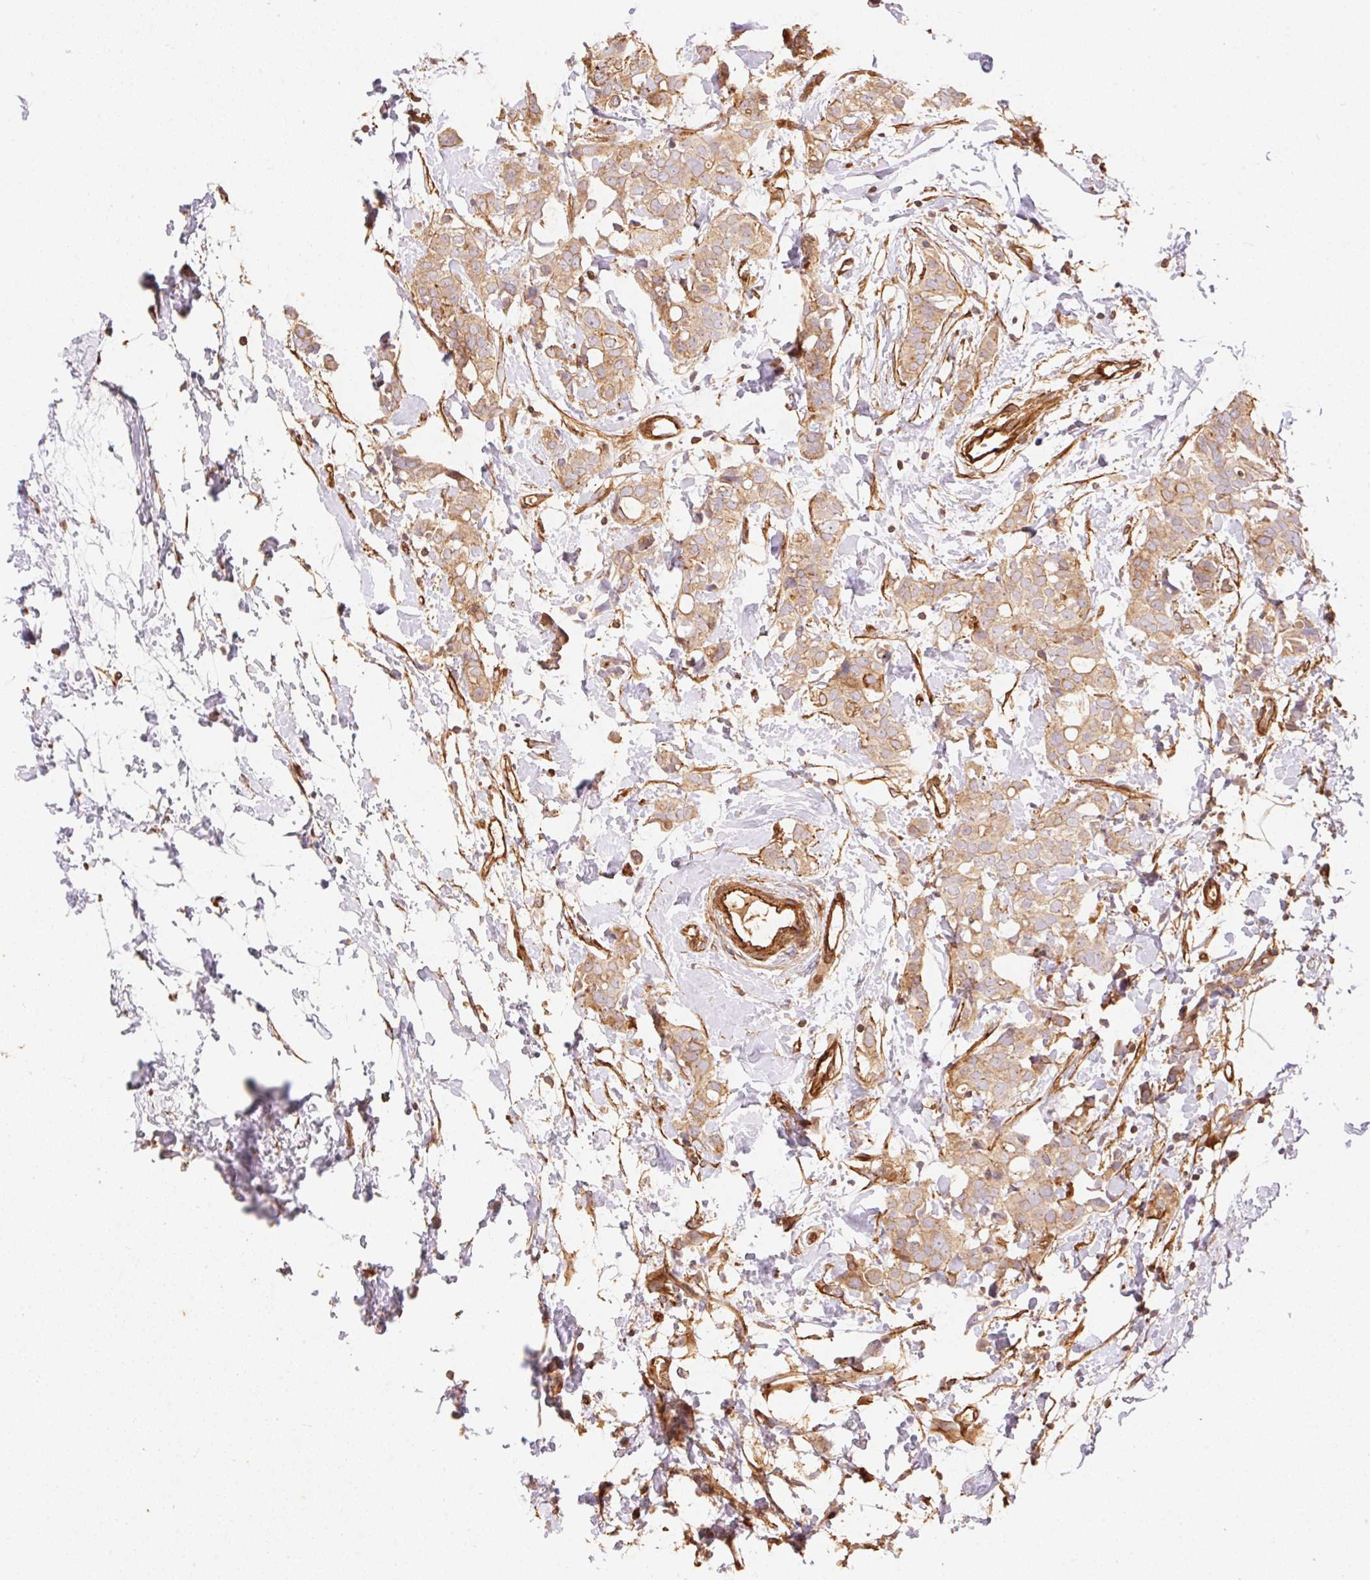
{"staining": {"intensity": "moderate", "quantity": "25%-75%", "location": "cytoplasmic/membranous"}, "tissue": "breast cancer", "cell_type": "Tumor cells", "image_type": "cancer", "snomed": [{"axis": "morphology", "description": "Duct carcinoma"}, {"axis": "topography", "description": "Breast"}], "caption": "This photomicrograph shows IHC staining of breast invasive ductal carcinoma, with medium moderate cytoplasmic/membranous positivity in approximately 25%-75% of tumor cells.", "gene": "FRAS1", "patient": {"sex": "female", "age": 40}}